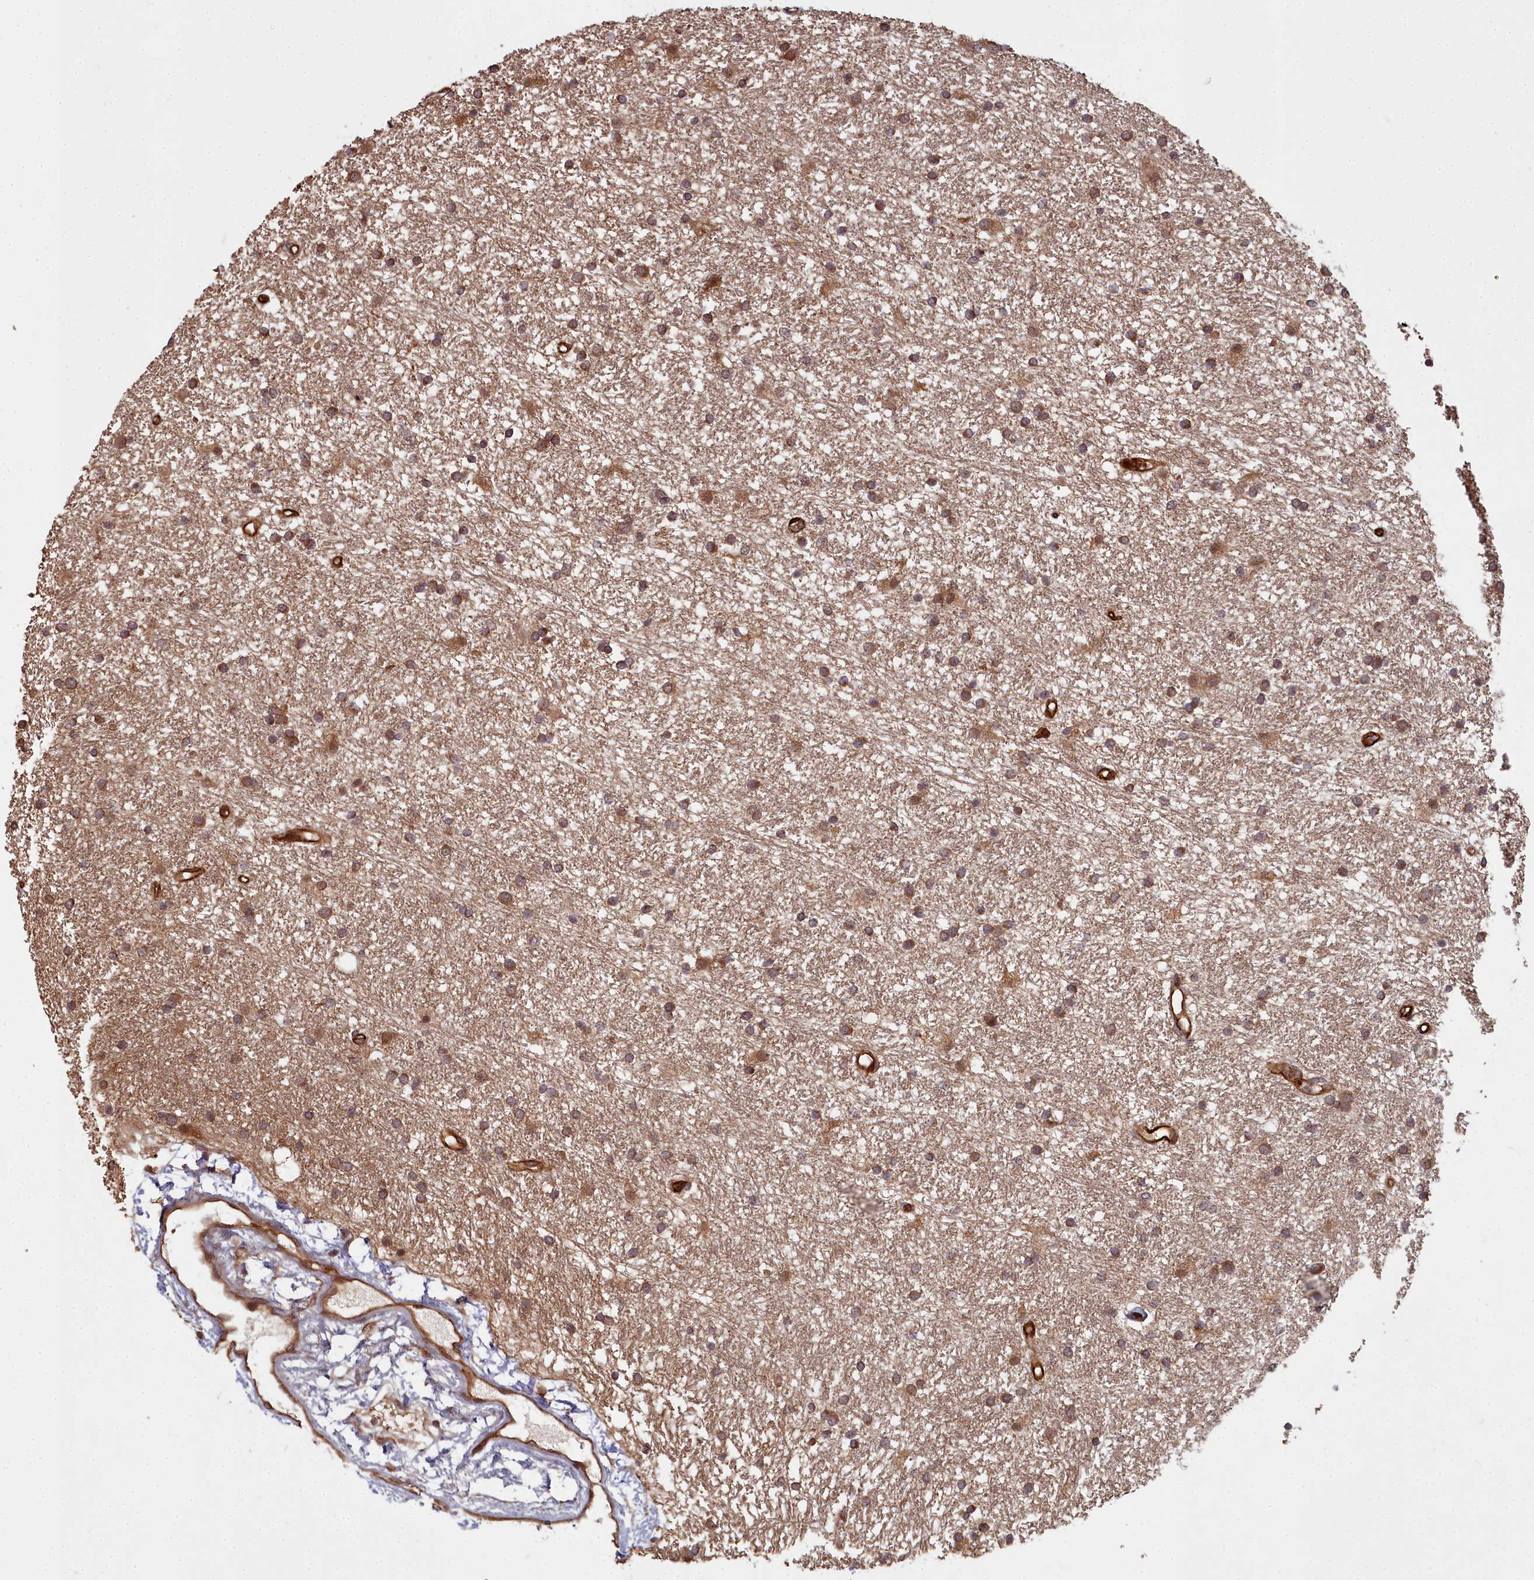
{"staining": {"intensity": "moderate", "quantity": ">75%", "location": "cytoplasmic/membranous"}, "tissue": "glioma", "cell_type": "Tumor cells", "image_type": "cancer", "snomed": [{"axis": "morphology", "description": "Glioma, malignant, High grade"}, {"axis": "topography", "description": "Brain"}], "caption": "Malignant high-grade glioma tissue shows moderate cytoplasmic/membranous positivity in approximately >75% of tumor cells", "gene": "TSPYL4", "patient": {"sex": "male", "age": 77}}